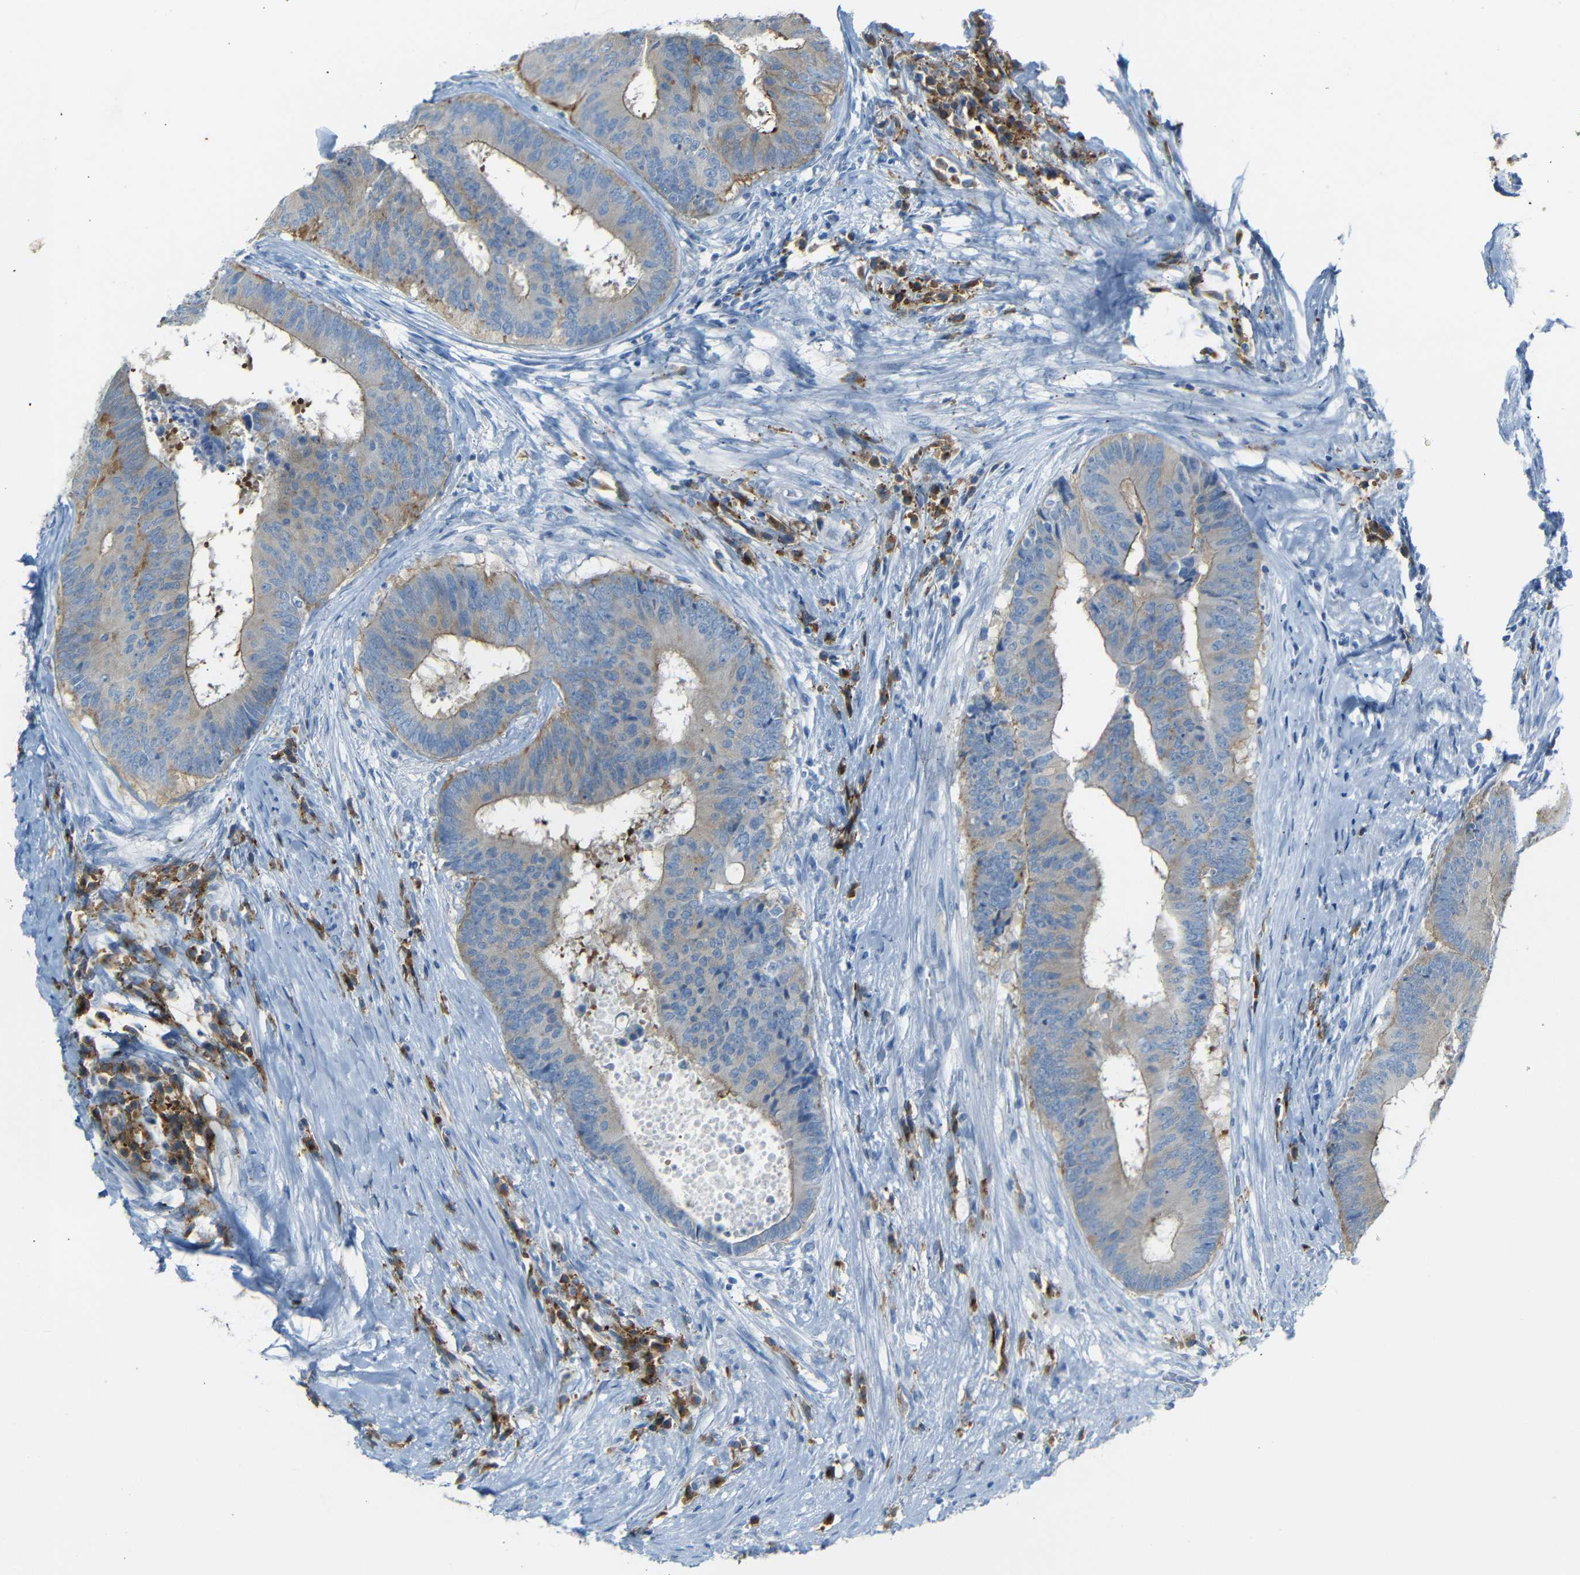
{"staining": {"intensity": "weak", "quantity": ">75%", "location": "cytoplasmic/membranous"}, "tissue": "colorectal cancer", "cell_type": "Tumor cells", "image_type": "cancer", "snomed": [{"axis": "morphology", "description": "Adenocarcinoma, NOS"}, {"axis": "topography", "description": "Rectum"}], "caption": "Protein expression analysis of adenocarcinoma (colorectal) demonstrates weak cytoplasmic/membranous staining in about >75% of tumor cells.", "gene": "FCRL1", "patient": {"sex": "male", "age": 72}}